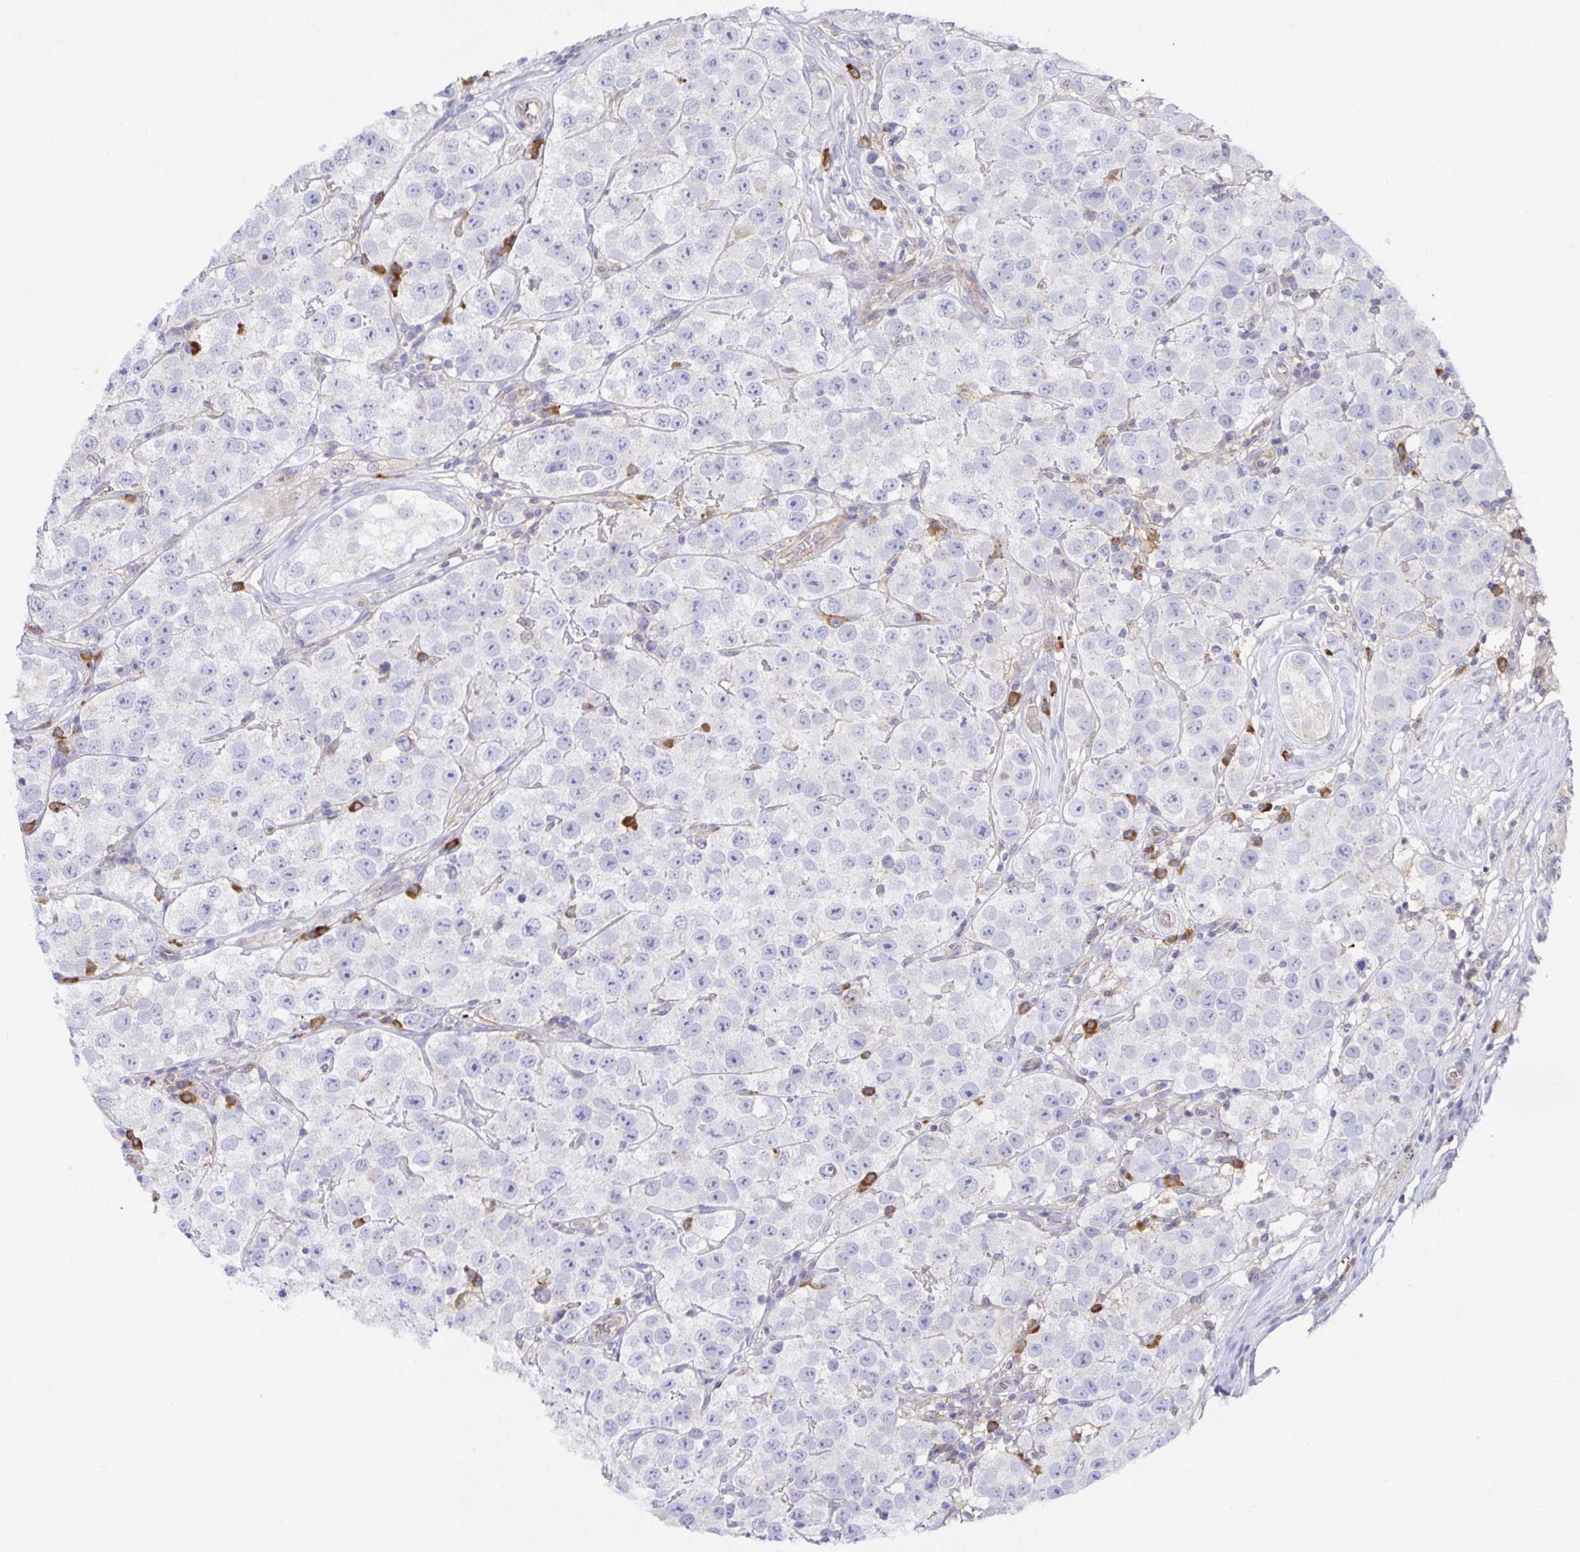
{"staining": {"intensity": "negative", "quantity": "none", "location": "none"}, "tissue": "testis cancer", "cell_type": "Tumor cells", "image_type": "cancer", "snomed": [{"axis": "morphology", "description": "Seminoma, NOS"}, {"axis": "topography", "description": "Testis"}], "caption": "A high-resolution micrograph shows immunohistochemistry (IHC) staining of seminoma (testis), which exhibits no significant expression in tumor cells.", "gene": "BAD", "patient": {"sex": "male", "age": 34}}